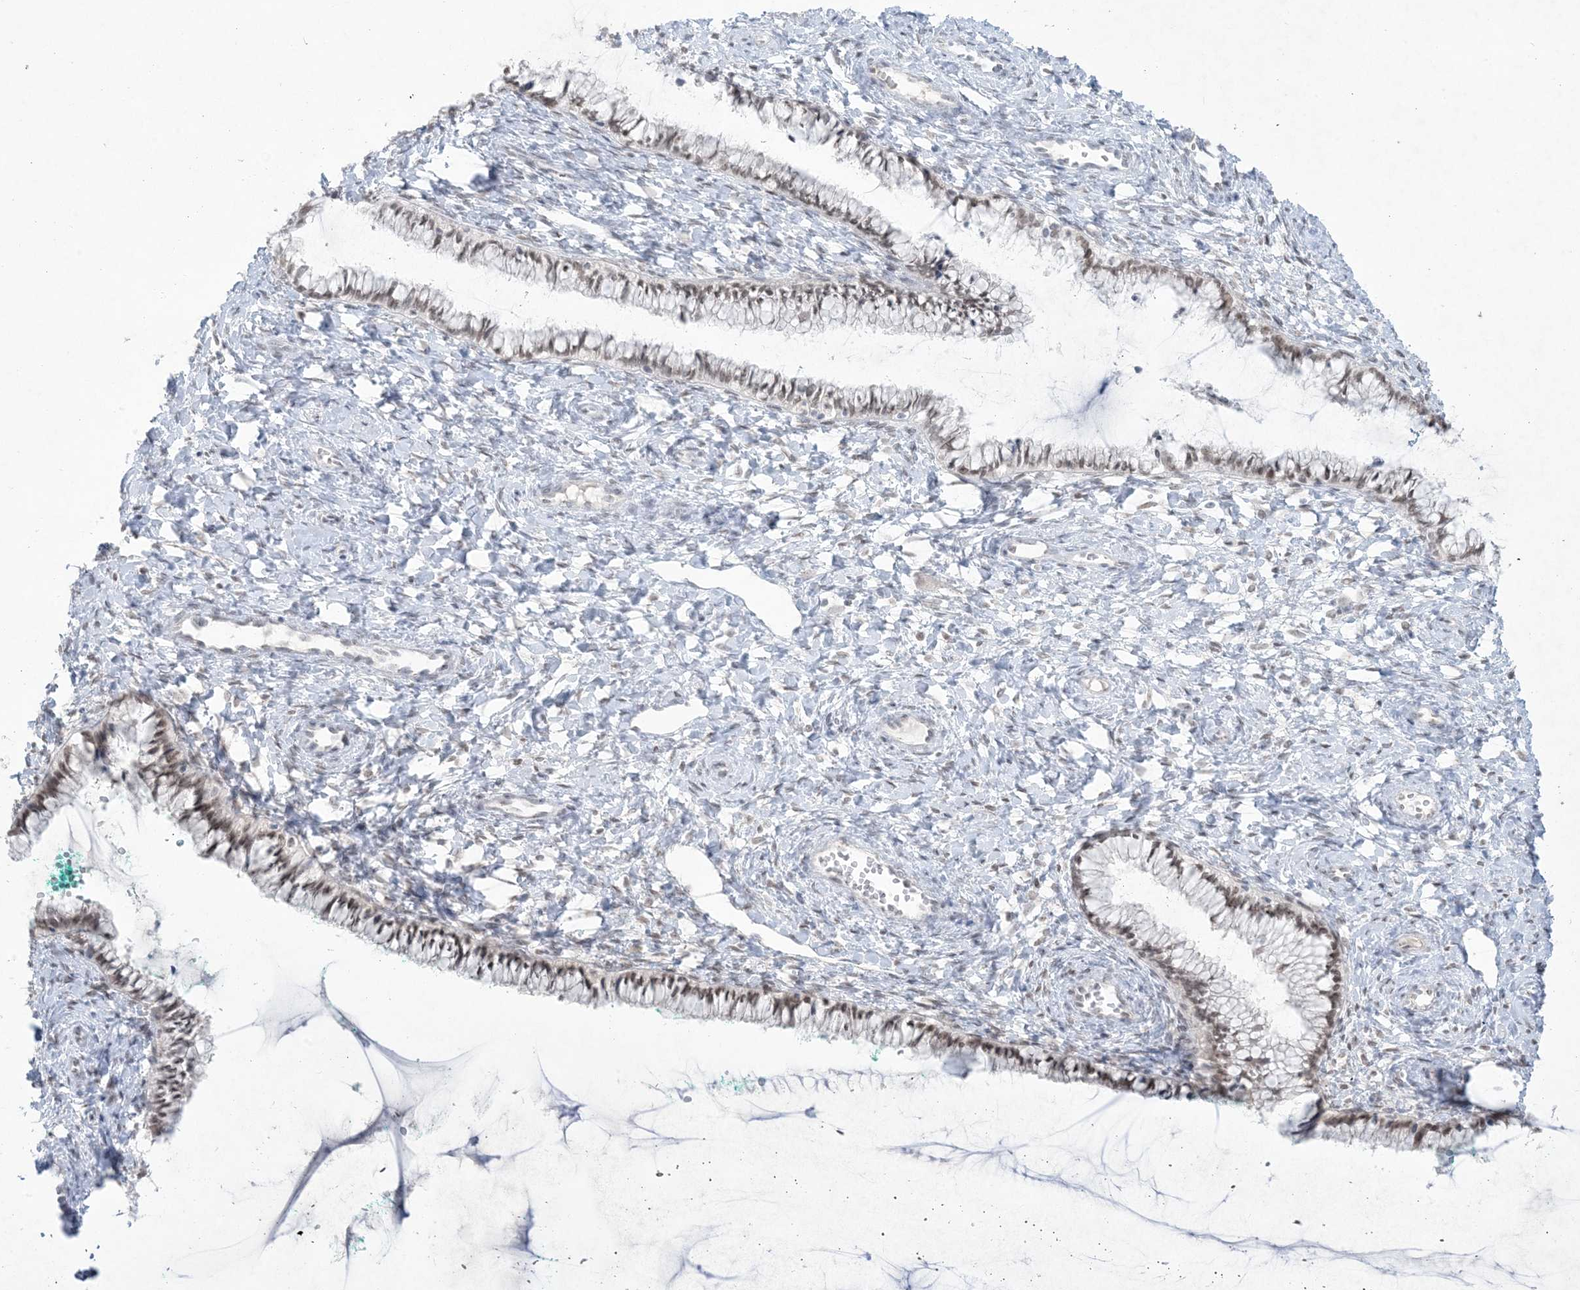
{"staining": {"intensity": "moderate", "quantity": "25%-75%", "location": "nuclear"}, "tissue": "cervix", "cell_type": "Glandular cells", "image_type": "normal", "snomed": [{"axis": "morphology", "description": "Normal tissue, NOS"}, {"axis": "morphology", "description": "Adenocarcinoma, NOS"}, {"axis": "topography", "description": "Cervix"}], "caption": "Moderate nuclear staining for a protein is appreciated in about 25%-75% of glandular cells of normal cervix using immunohistochemistry.", "gene": "HOMEZ", "patient": {"sex": "female", "age": 29}}